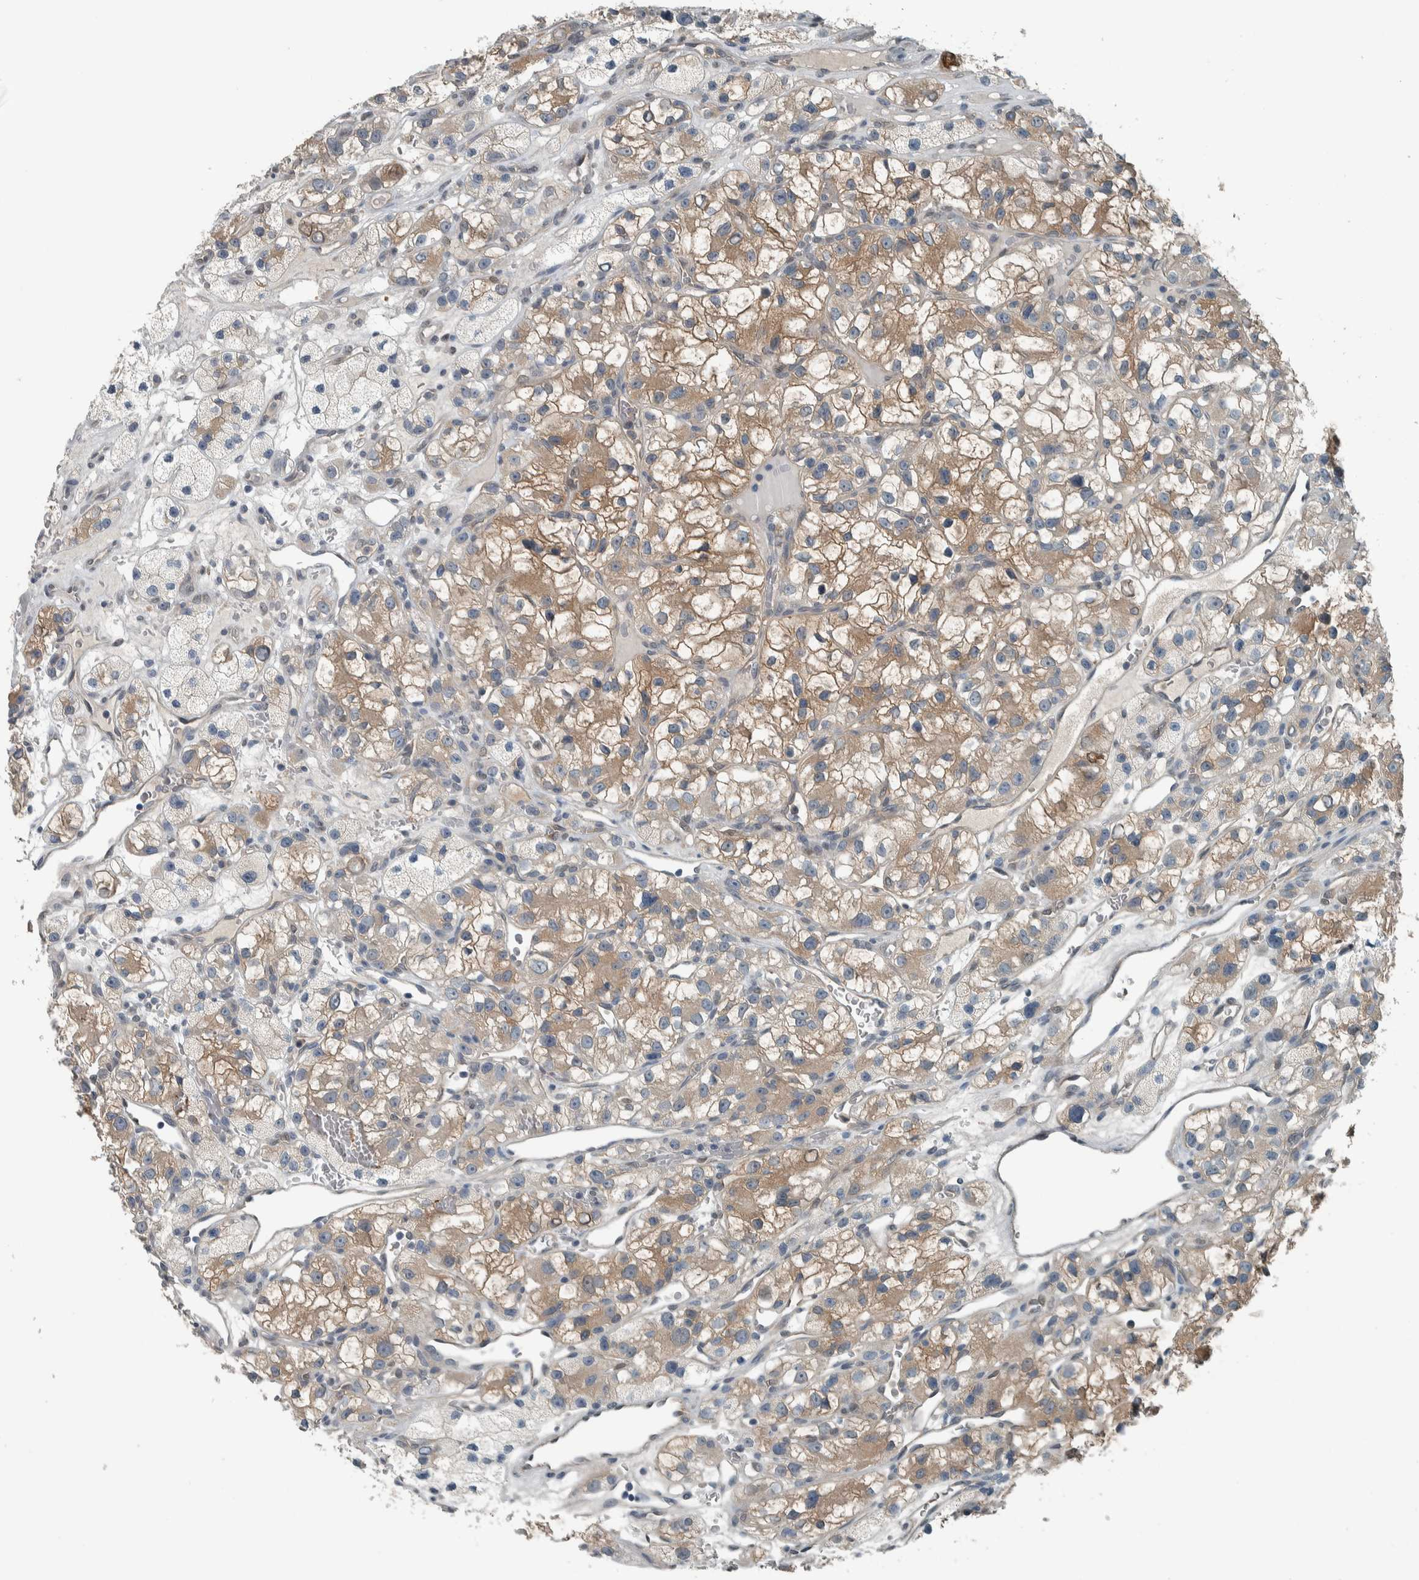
{"staining": {"intensity": "weak", "quantity": ">75%", "location": "cytoplasmic/membranous"}, "tissue": "renal cancer", "cell_type": "Tumor cells", "image_type": "cancer", "snomed": [{"axis": "morphology", "description": "Adenocarcinoma, NOS"}, {"axis": "topography", "description": "Kidney"}], "caption": "Immunohistochemical staining of renal adenocarcinoma displays low levels of weak cytoplasmic/membranous staining in about >75% of tumor cells.", "gene": "ALAD", "patient": {"sex": "female", "age": 57}}